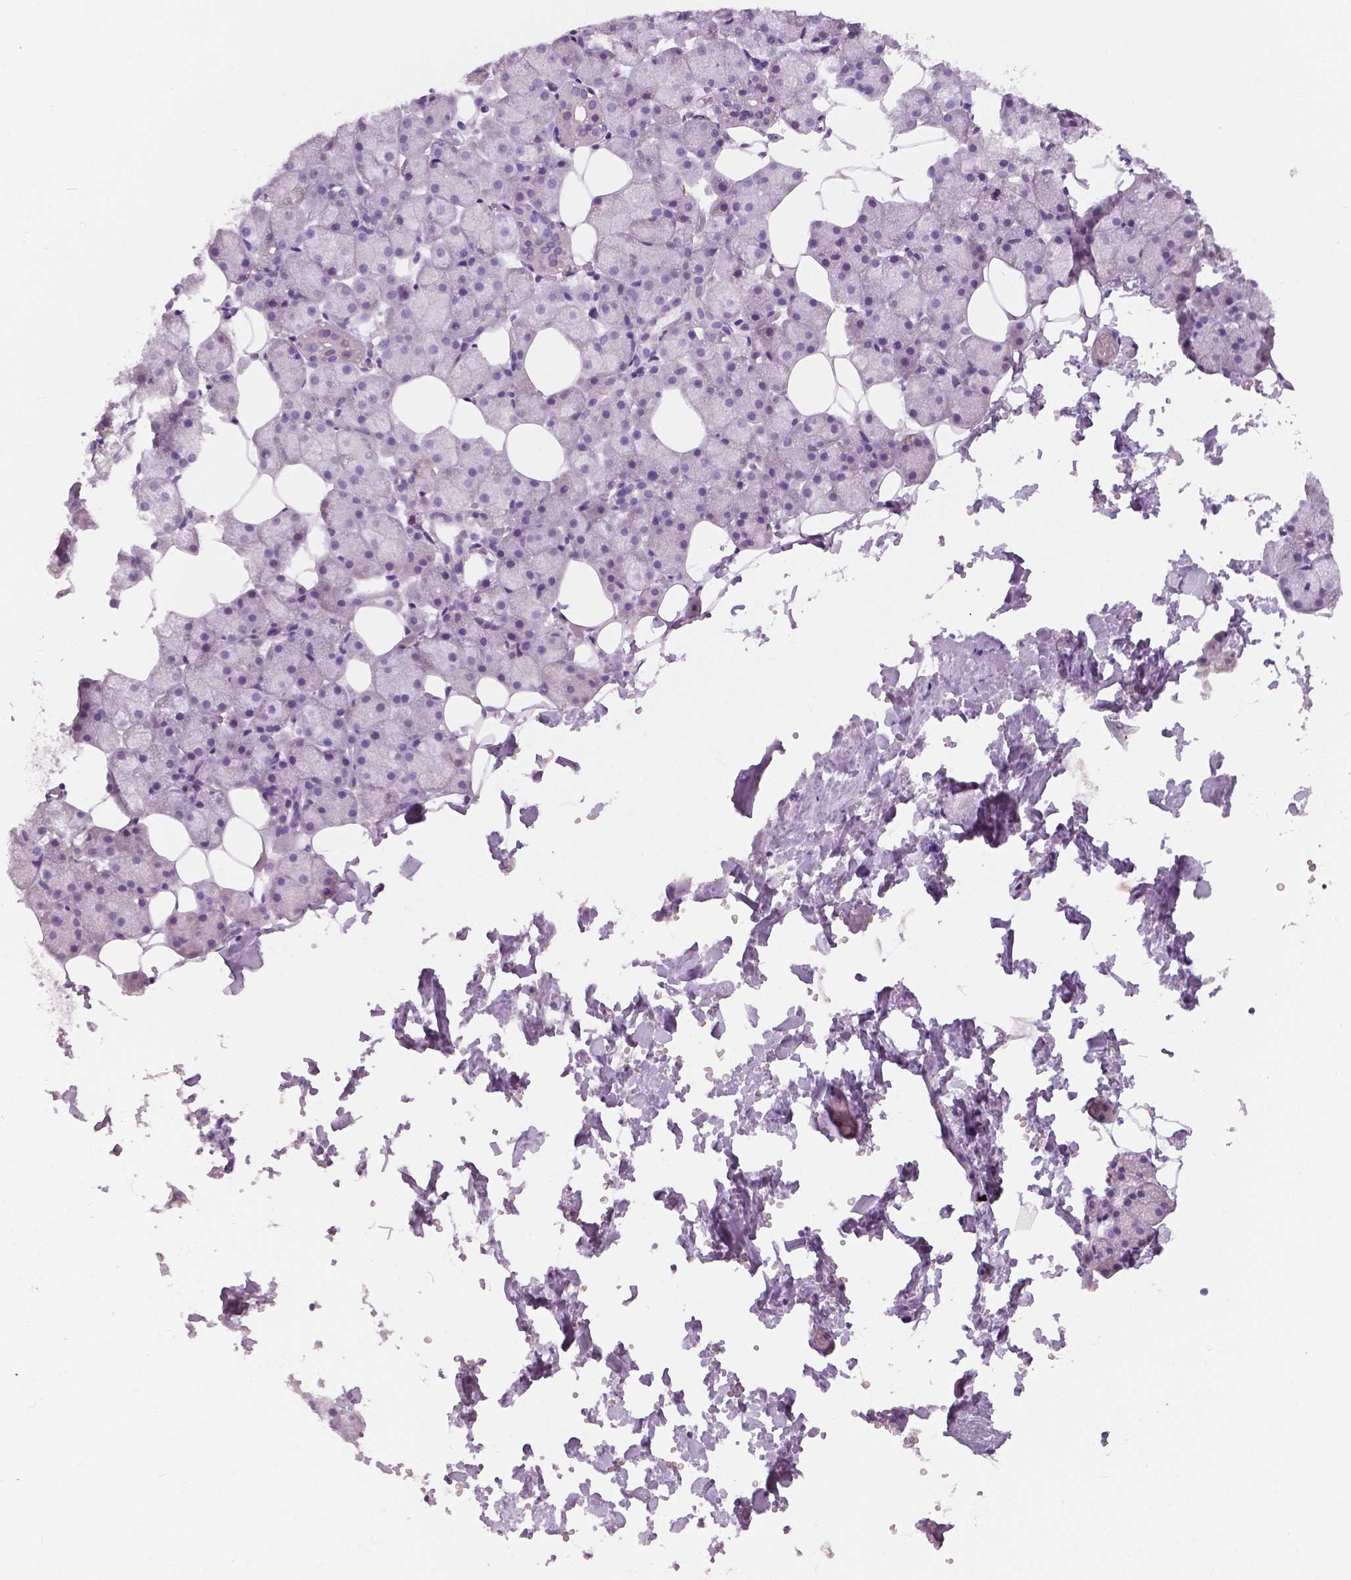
{"staining": {"intensity": "negative", "quantity": "none", "location": "none"}, "tissue": "salivary gland", "cell_type": "Glandular cells", "image_type": "normal", "snomed": [{"axis": "morphology", "description": "Normal tissue, NOS"}, {"axis": "topography", "description": "Salivary gland"}], "caption": "Glandular cells show no significant expression in unremarkable salivary gland. (DAB (3,3'-diaminobenzidine) immunohistochemistry (IHC) with hematoxylin counter stain).", "gene": "CXCR2", "patient": {"sex": "male", "age": 38}}